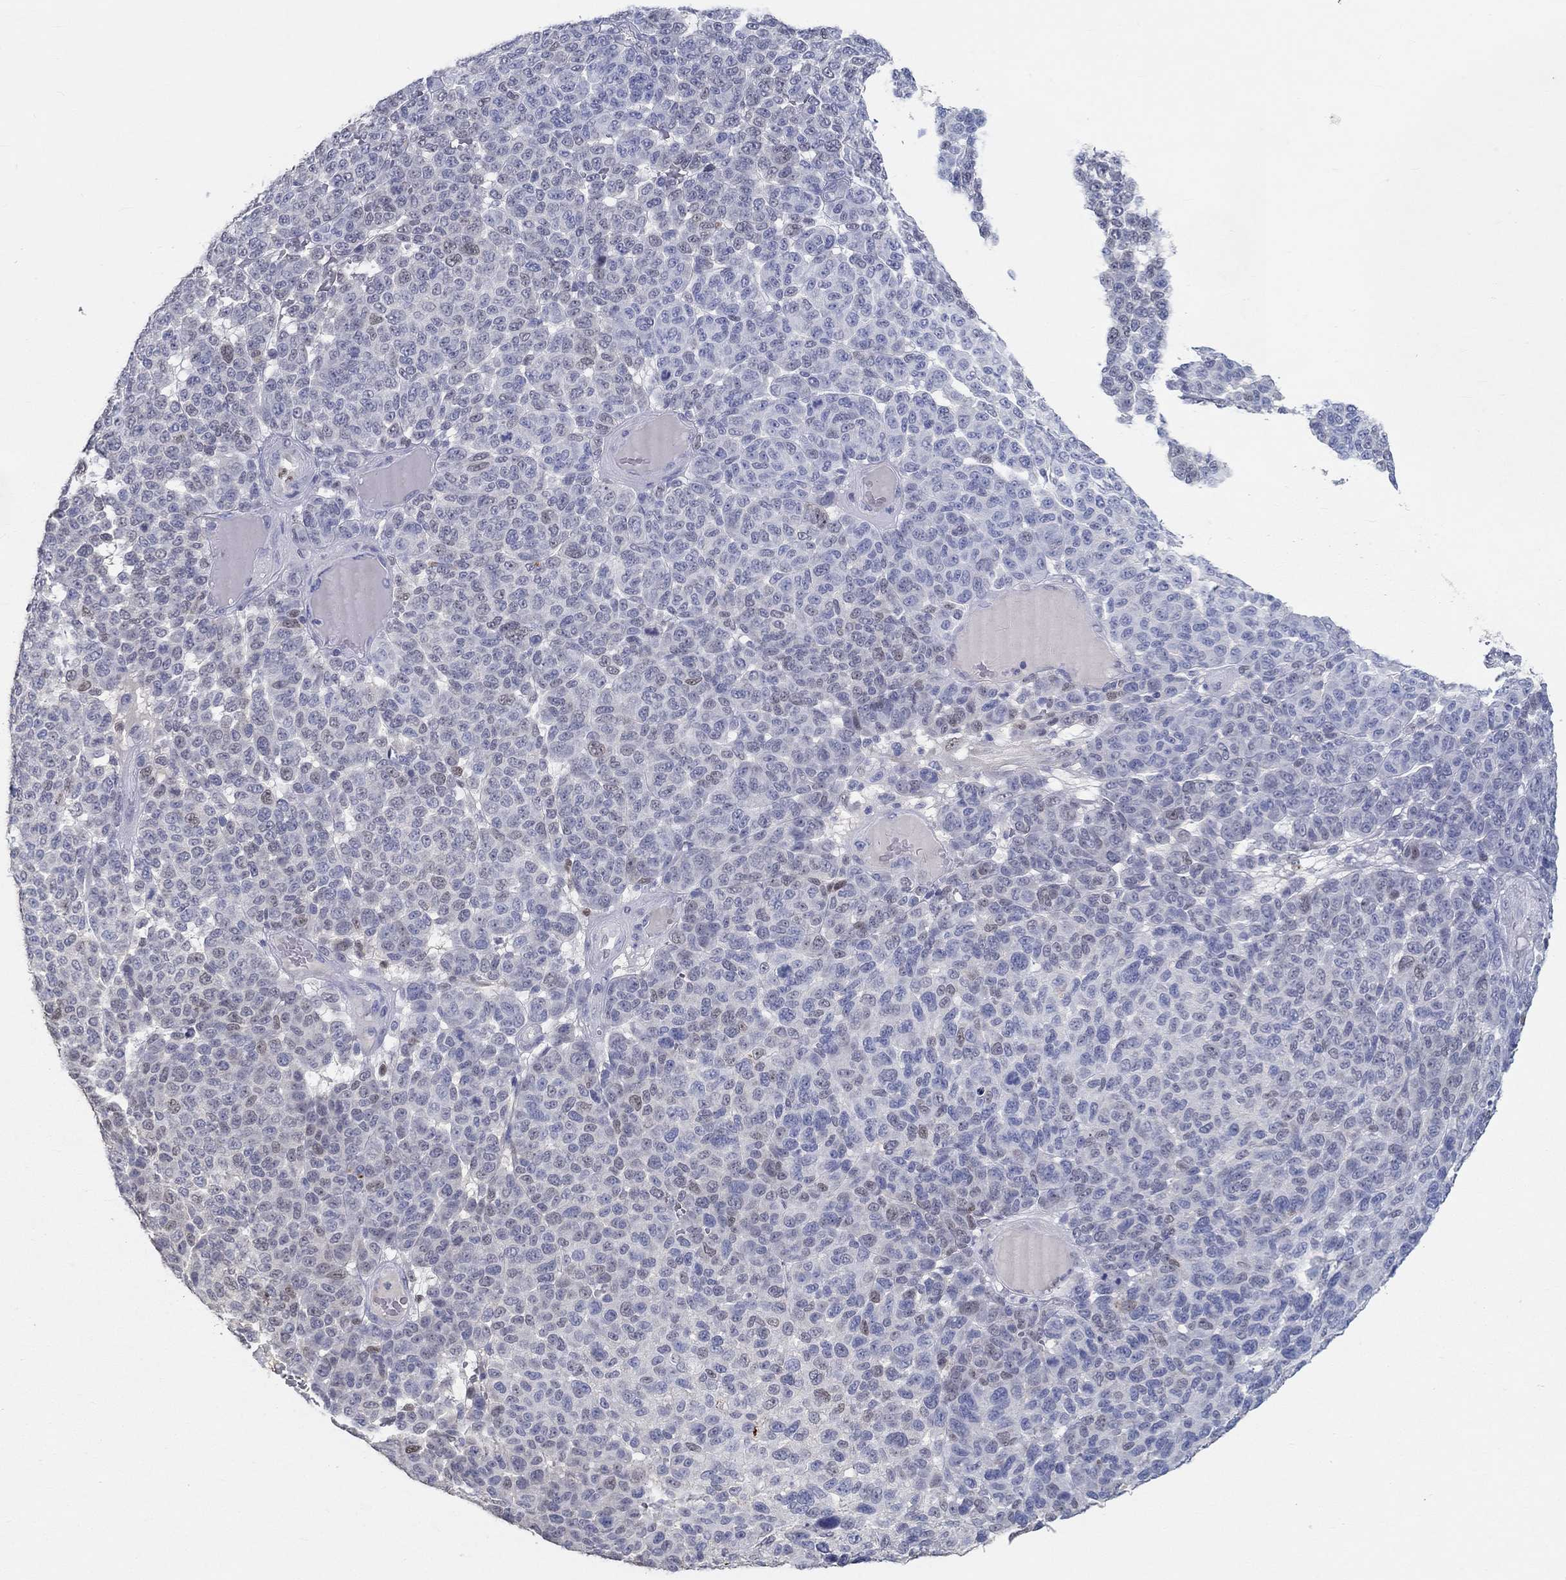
{"staining": {"intensity": "moderate", "quantity": "<25%", "location": "nuclear"}, "tissue": "melanoma", "cell_type": "Tumor cells", "image_type": "cancer", "snomed": [{"axis": "morphology", "description": "Malignant melanoma, NOS"}, {"axis": "topography", "description": "Skin"}], "caption": "This micrograph reveals IHC staining of melanoma, with low moderate nuclear positivity in about <25% of tumor cells.", "gene": "FGF2", "patient": {"sex": "male", "age": 59}}